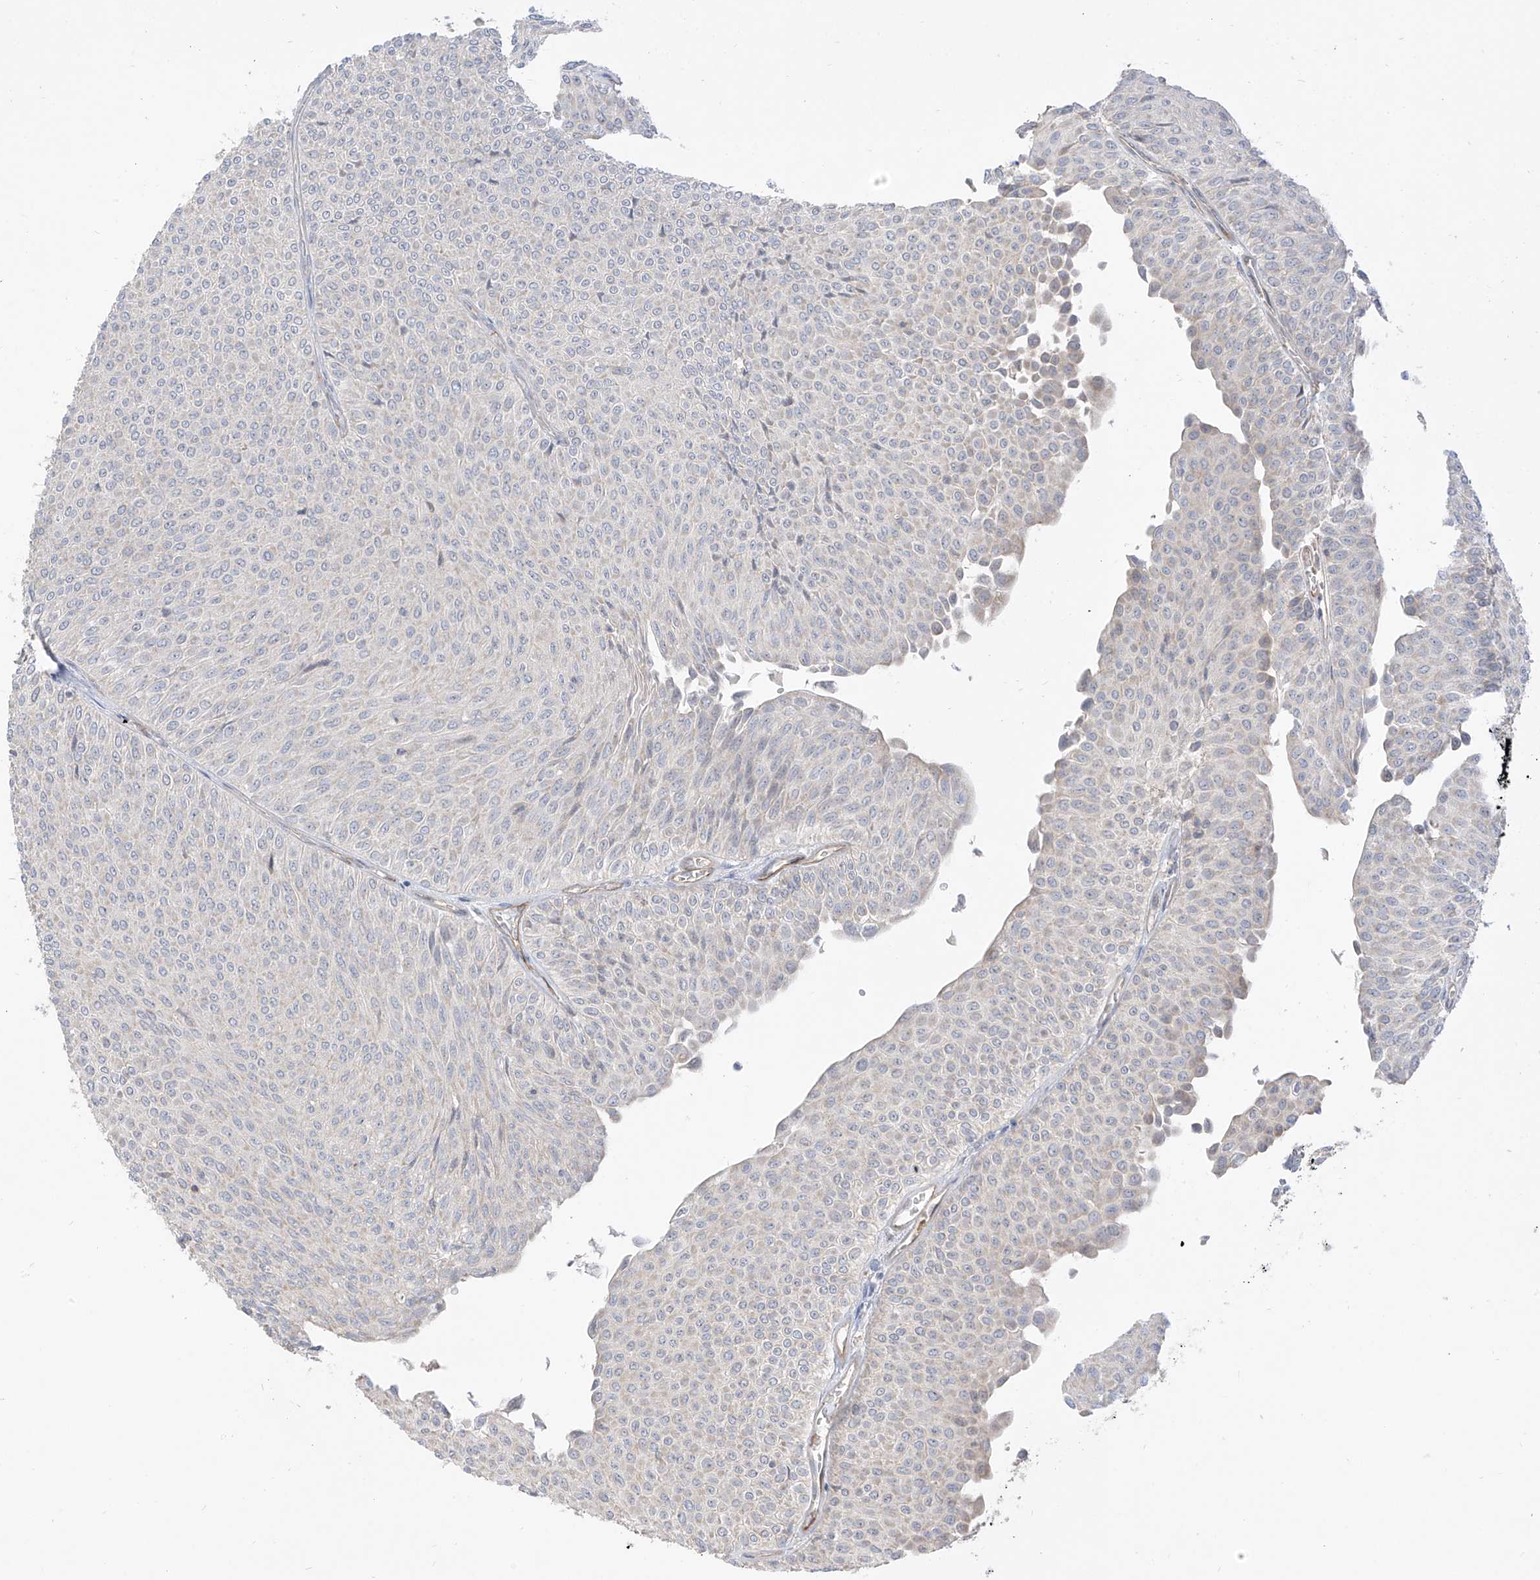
{"staining": {"intensity": "negative", "quantity": "none", "location": "none"}, "tissue": "urothelial cancer", "cell_type": "Tumor cells", "image_type": "cancer", "snomed": [{"axis": "morphology", "description": "Urothelial carcinoma, Low grade"}, {"axis": "topography", "description": "Urinary bladder"}], "caption": "High power microscopy micrograph of an IHC image of urothelial cancer, revealing no significant expression in tumor cells. The staining was performed using DAB (3,3'-diaminobenzidine) to visualize the protein expression in brown, while the nuclei were stained in blue with hematoxylin (Magnification: 20x).", "gene": "C2orf42", "patient": {"sex": "male", "age": 78}}